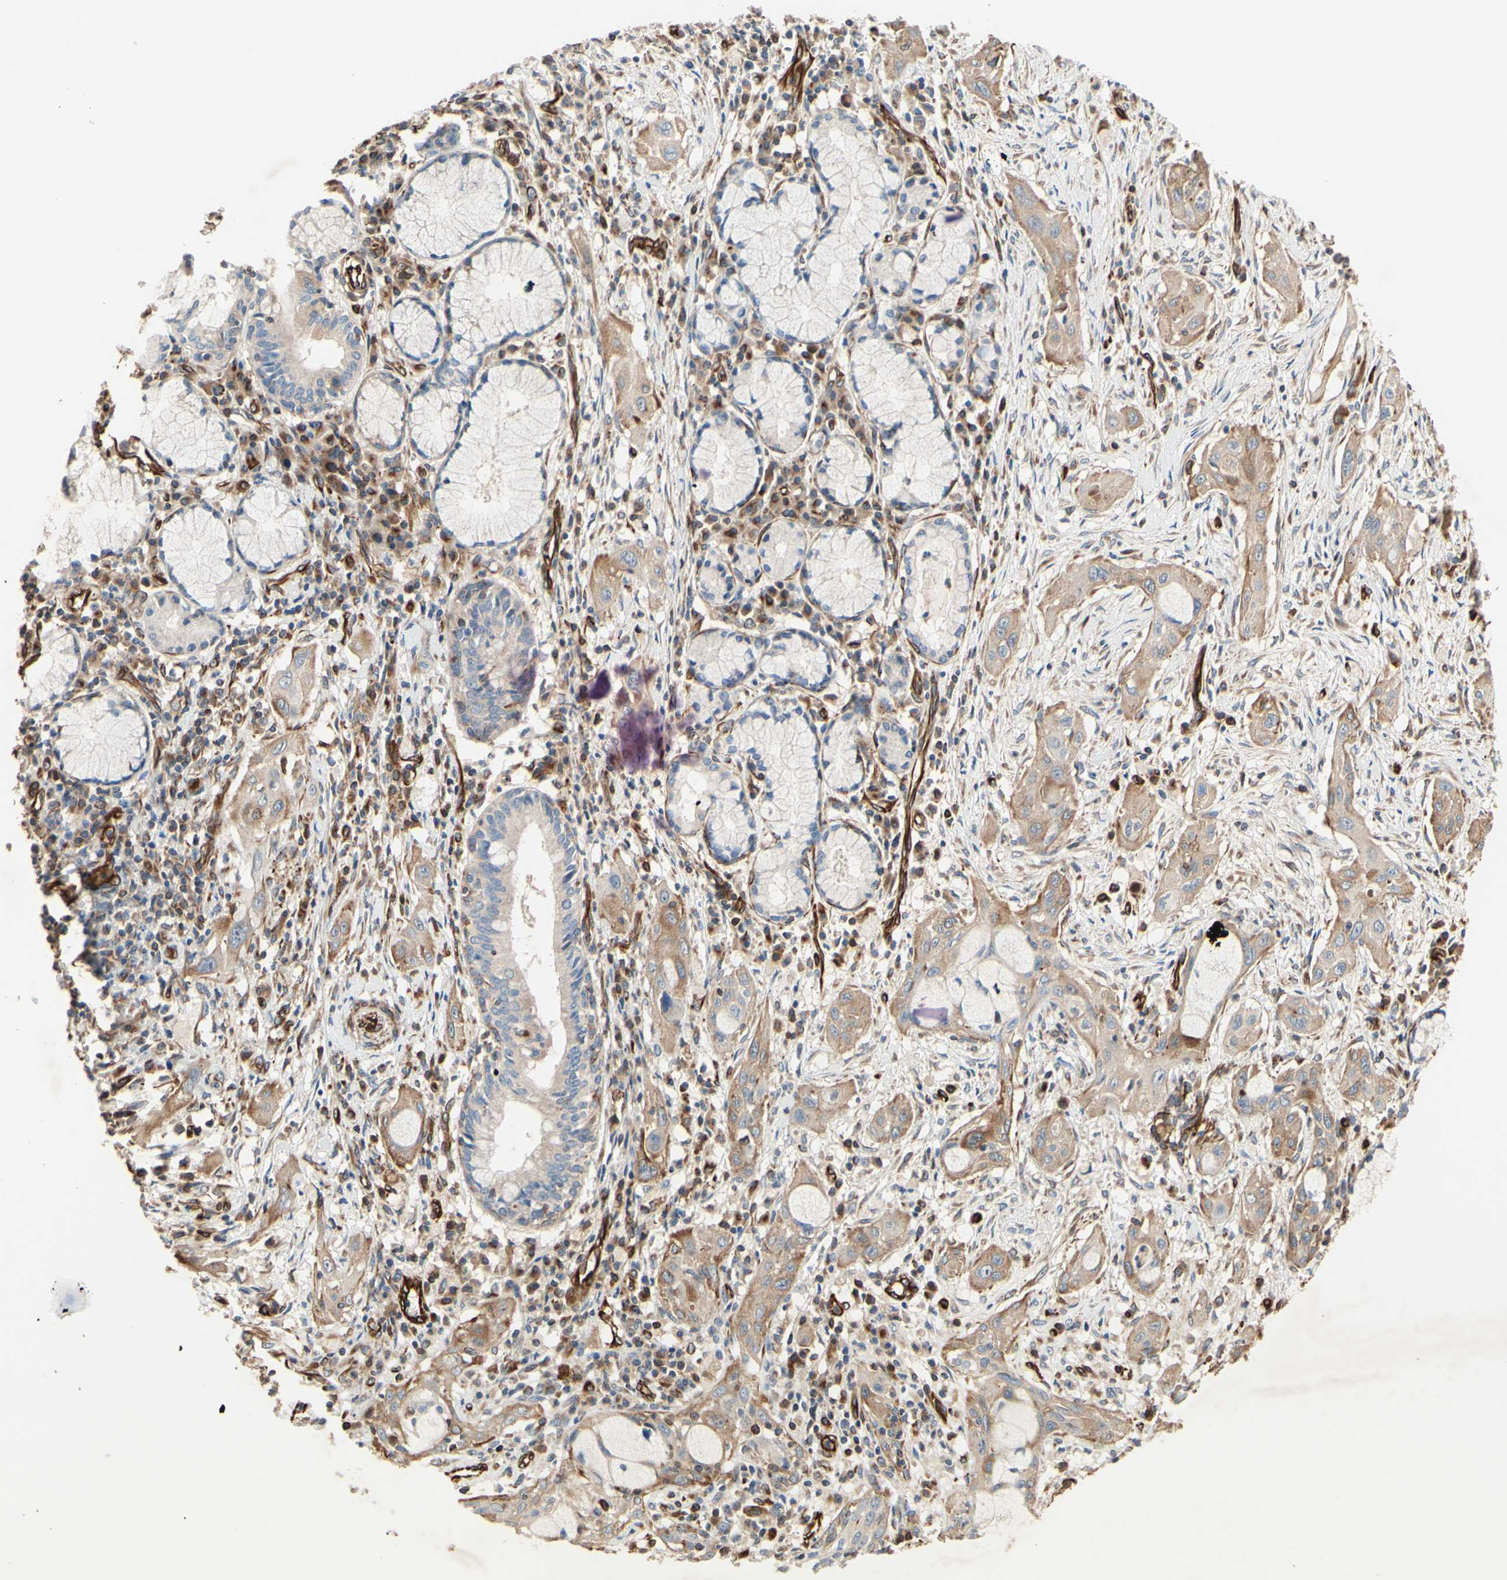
{"staining": {"intensity": "weak", "quantity": ">75%", "location": "cytoplasmic/membranous"}, "tissue": "lung cancer", "cell_type": "Tumor cells", "image_type": "cancer", "snomed": [{"axis": "morphology", "description": "Squamous cell carcinoma, NOS"}, {"axis": "topography", "description": "Lung"}], "caption": "Immunohistochemical staining of lung cancer displays weak cytoplasmic/membranous protein positivity in approximately >75% of tumor cells.", "gene": "TRAF2", "patient": {"sex": "female", "age": 47}}